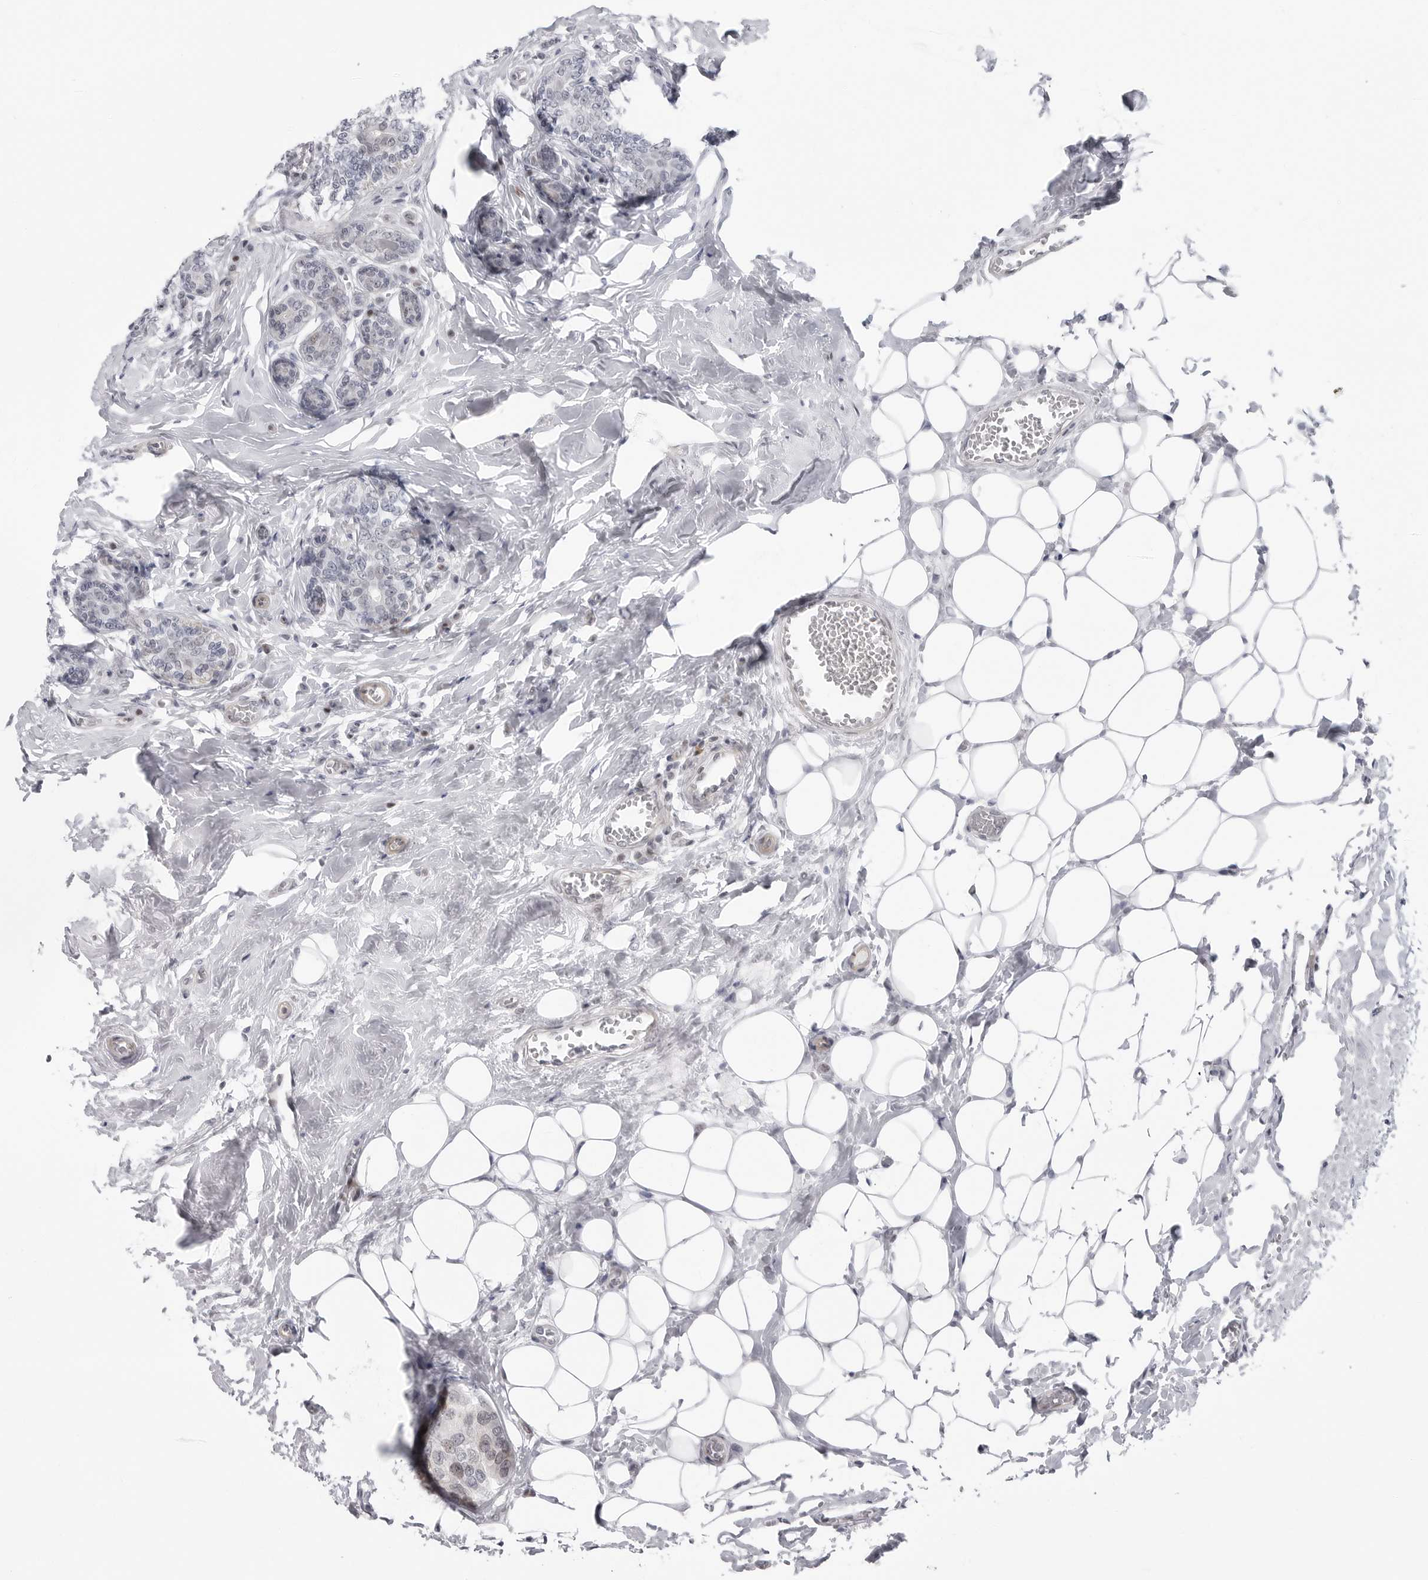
{"staining": {"intensity": "weak", "quantity": "<25%", "location": "nuclear"}, "tissue": "breast cancer", "cell_type": "Tumor cells", "image_type": "cancer", "snomed": [{"axis": "morphology", "description": "Normal tissue, NOS"}, {"axis": "morphology", "description": "Duct carcinoma"}, {"axis": "topography", "description": "Breast"}], "caption": "Immunohistochemical staining of human breast cancer exhibits no significant positivity in tumor cells. (DAB (3,3'-diaminobenzidine) immunohistochemistry (IHC) with hematoxylin counter stain).", "gene": "FAM135B", "patient": {"sex": "female", "age": 43}}